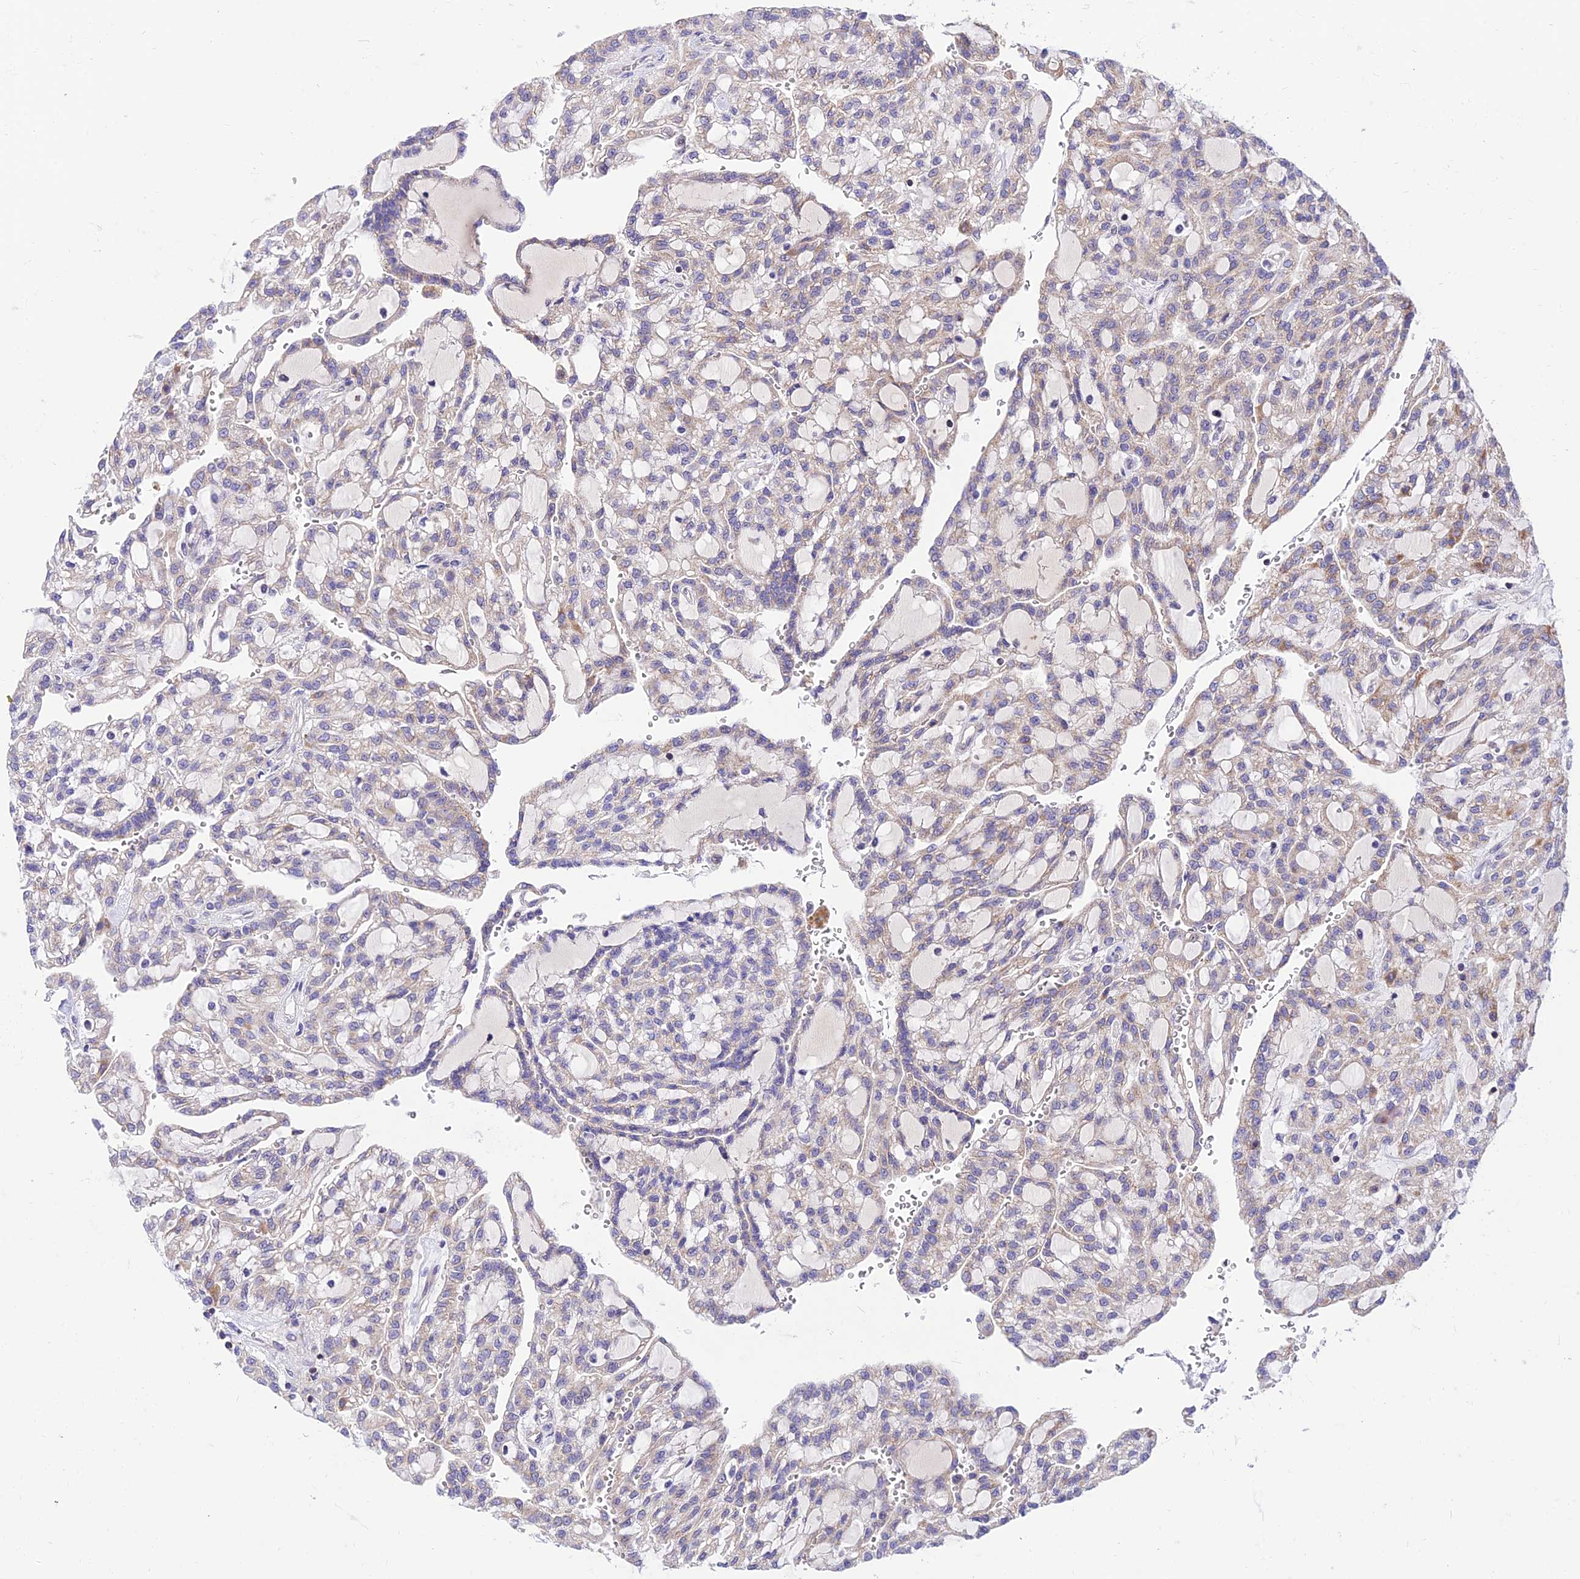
{"staining": {"intensity": "weak", "quantity": "25%-75%", "location": "cytoplasmic/membranous"}, "tissue": "renal cancer", "cell_type": "Tumor cells", "image_type": "cancer", "snomed": [{"axis": "morphology", "description": "Adenocarcinoma, NOS"}, {"axis": "topography", "description": "Kidney"}], "caption": "Renal cancer (adenocarcinoma) was stained to show a protein in brown. There is low levels of weak cytoplasmic/membranous expression in approximately 25%-75% of tumor cells.", "gene": "C6orf132", "patient": {"sex": "male", "age": 63}}